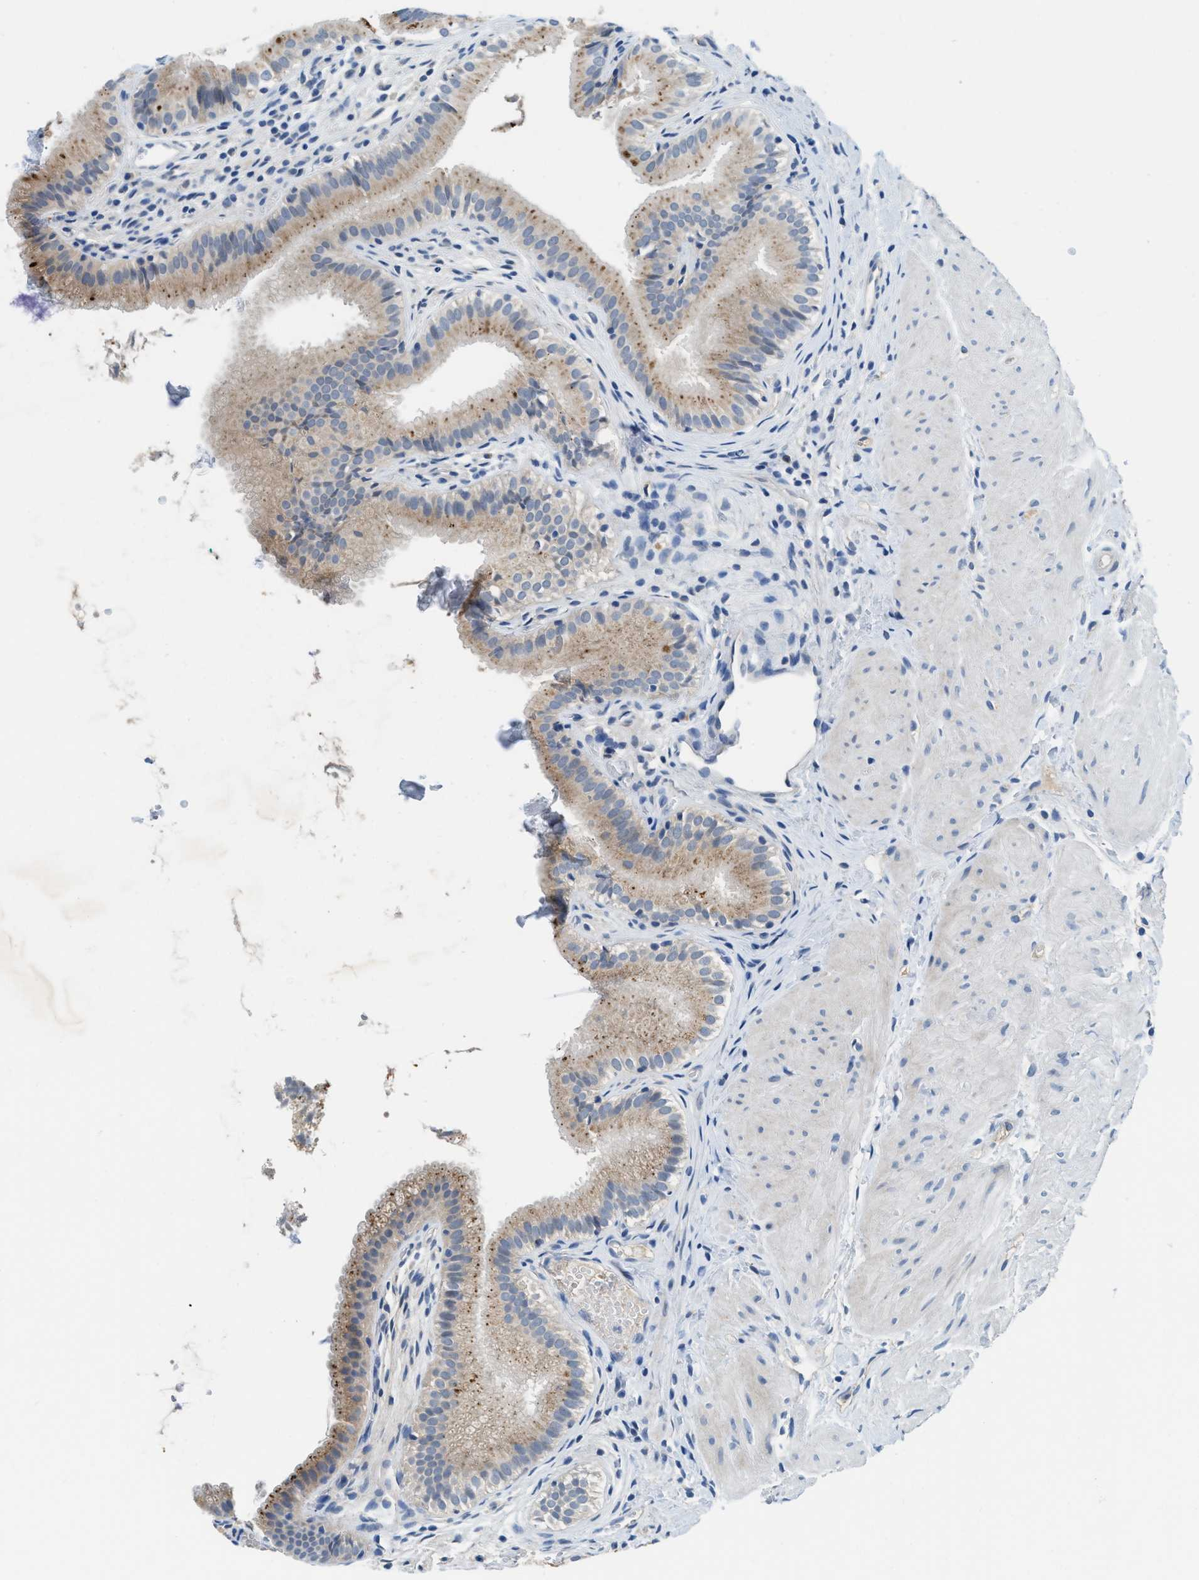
{"staining": {"intensity": "moderate", "quantity": ">75%", "location": "cytoplasmic/membranous"}, "tissue": "gallbladder", "cell_type": "Glandular cells", "image_type": "normal", "snomed": [{"axis": "morphology", "description": "Normal tissue, NOS"}, {"axis": "topography", "description": "Gallbladder"}], "caption": "Glandular cells show moderate cytoplasmic/membranous positivity in approximately >75% of cells in unremarkable gallbladder. The protein is stained brown, and the nuclei are stained in blue (DAB IHC with brightfield microscopy, high magnification).", "gene": "TSPAN3", "patient": {"sex": "female", "age": 26}}